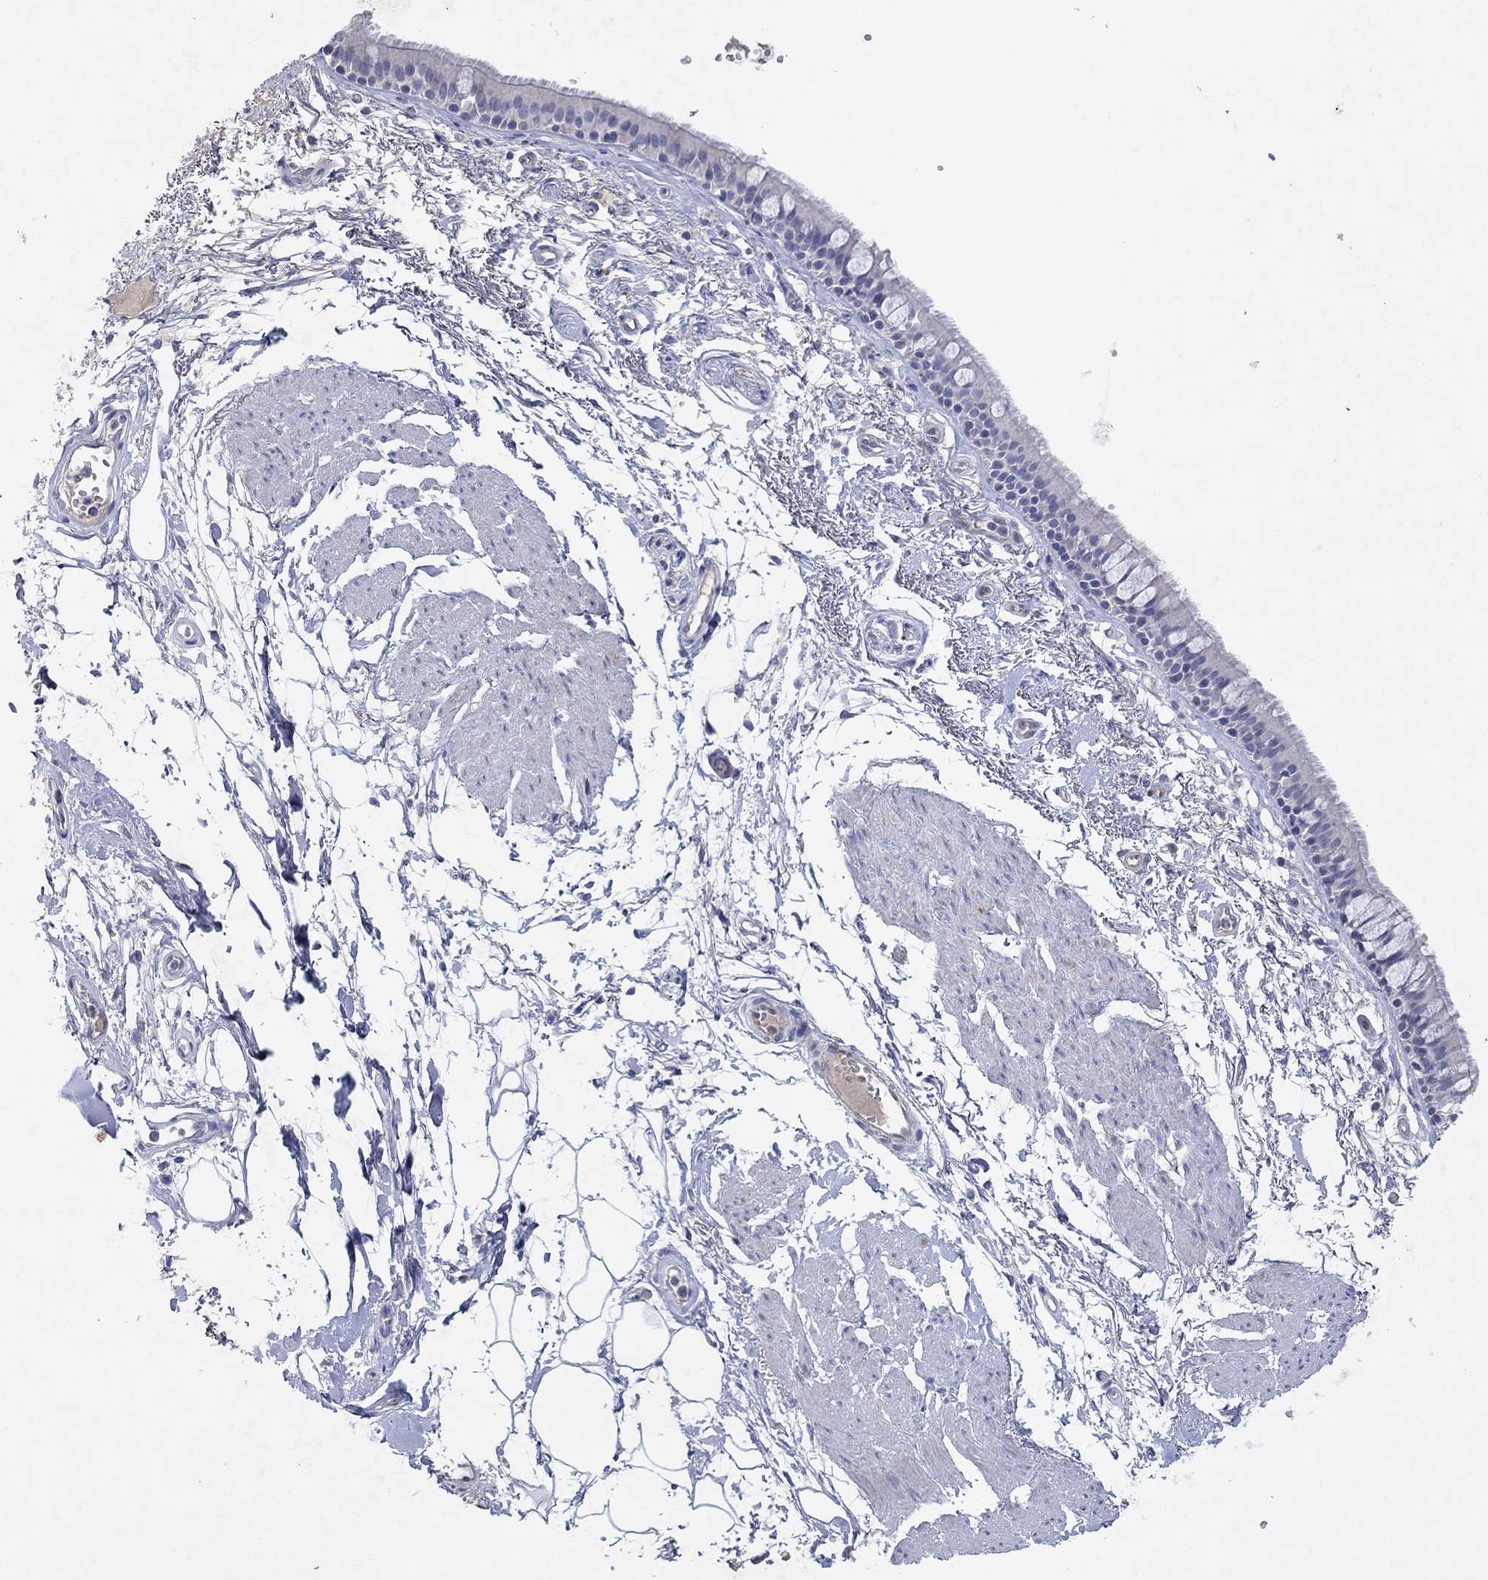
{"staining": {"intensity": "negative", "quantity": "none", "location": "none"}, "tissue": "bronchus", "cell_type": "Respiratory epithelial cells", "image_type": "normal", "snomed": [{"axis": "morphology", "description": "Normal tissue, NOS"}, {"axis": "topography", "description": "Cartilage tissue"}, {"axis": "topography", "description": "Bronchus"}], "caption": "The immunohistochemistry (IHC) micrograph has no significant staining in respiratory epithelial cells of bronchus.", "gene": "KRT40", "patient": {"sex": "male", "age": 66}}